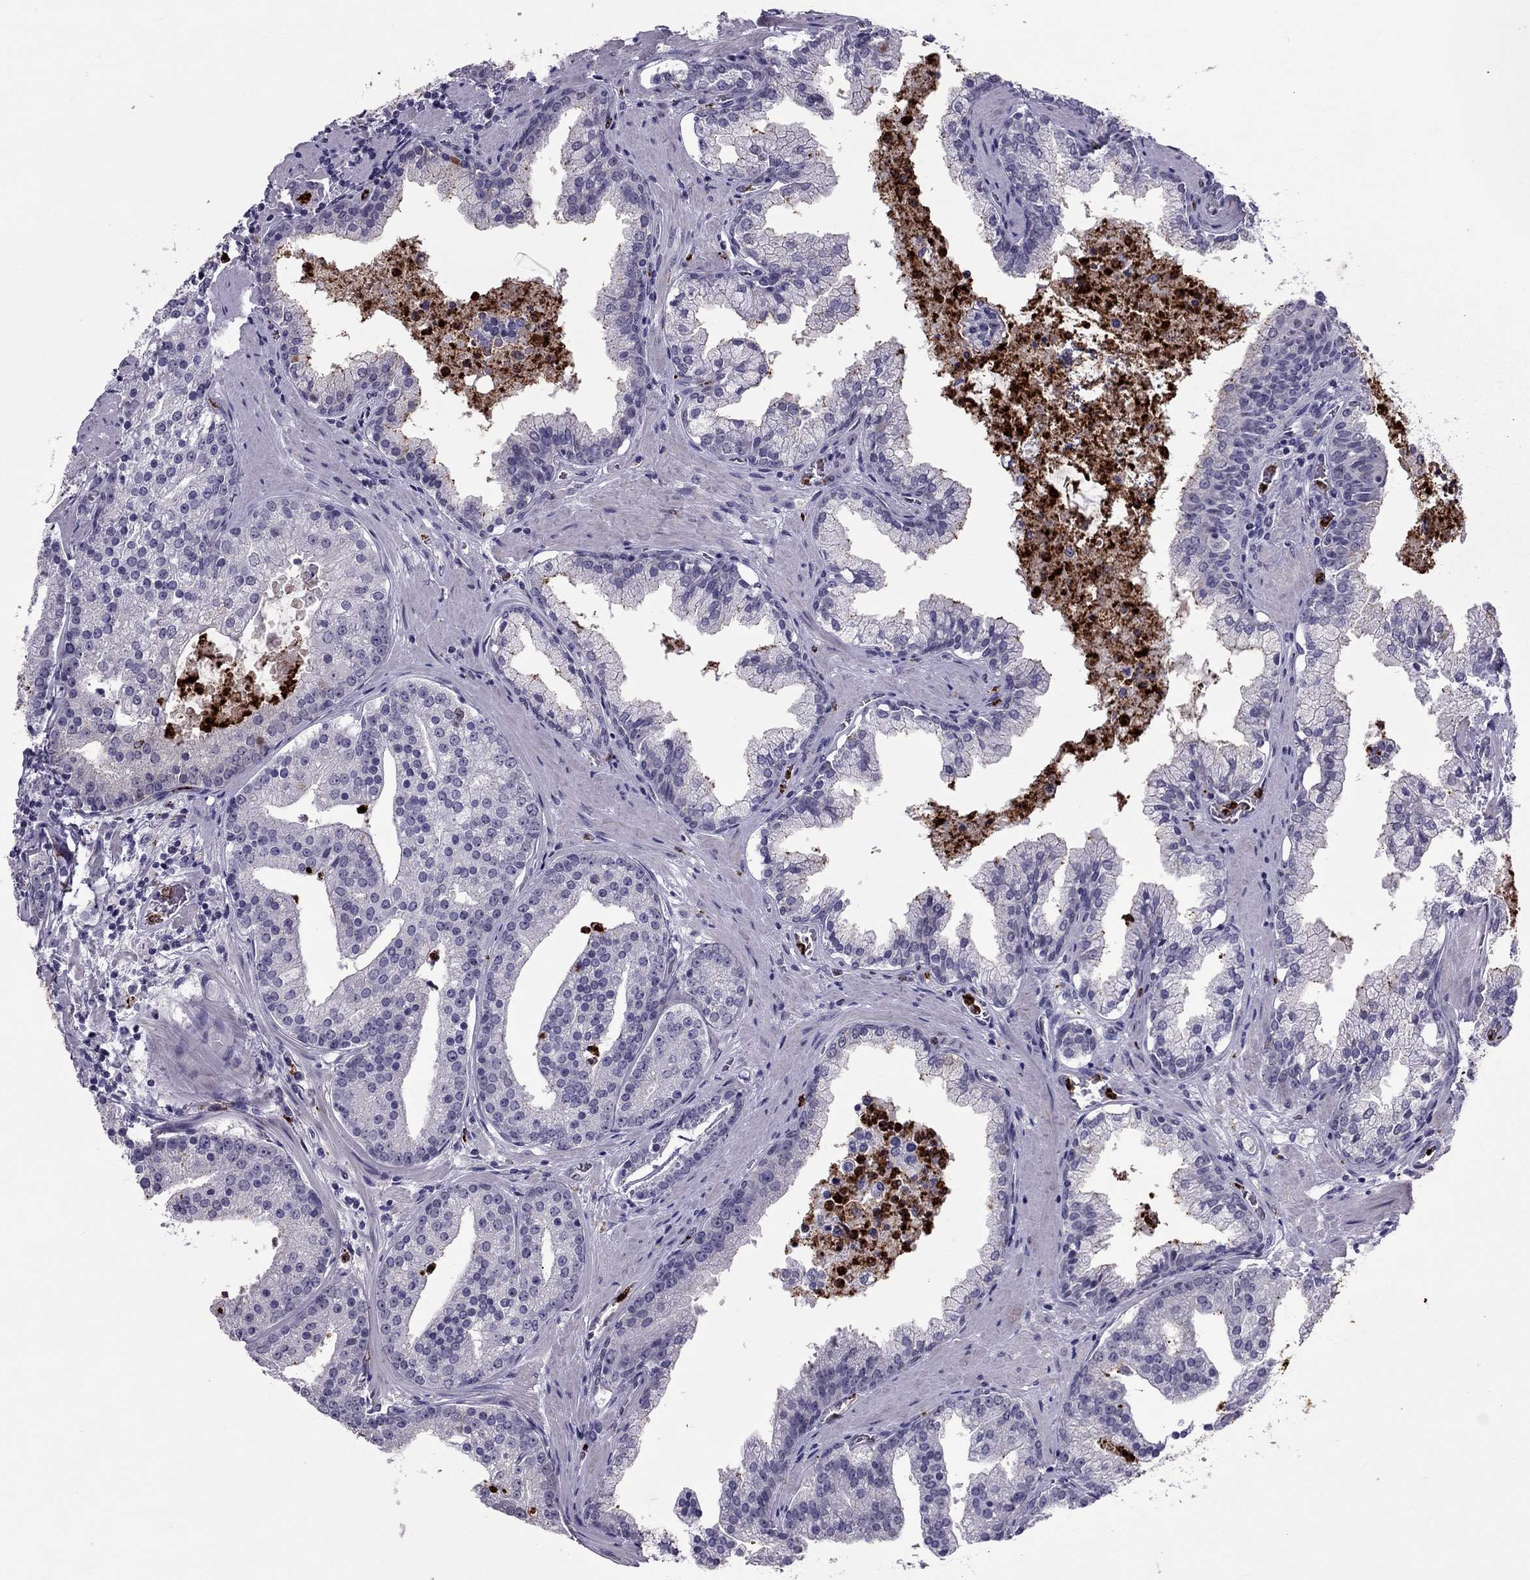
{"staining": {"intensity": "negative", "quantity": "none", "location": "none"}, "tissue": "prostate cancer", "cell_type": "Tumor cells", "image_type": "cancer", "snomed": [{"axis": "morphology", "description": "Adenocarcinoma, NOS"}, {"axis": "topography", "description": "Prostate and seminal vesicle, NOS"}, {"axis": "topography", "description": "Prostate"}], "caption": "Immunohistochemistry (IHC) histopathology image of prostate adenocarcinoma stained for a protein (brown), which reveals no expression in tumor cells.", "gene": "CCL27", "patient": {"sex": "male", "age": 44}}